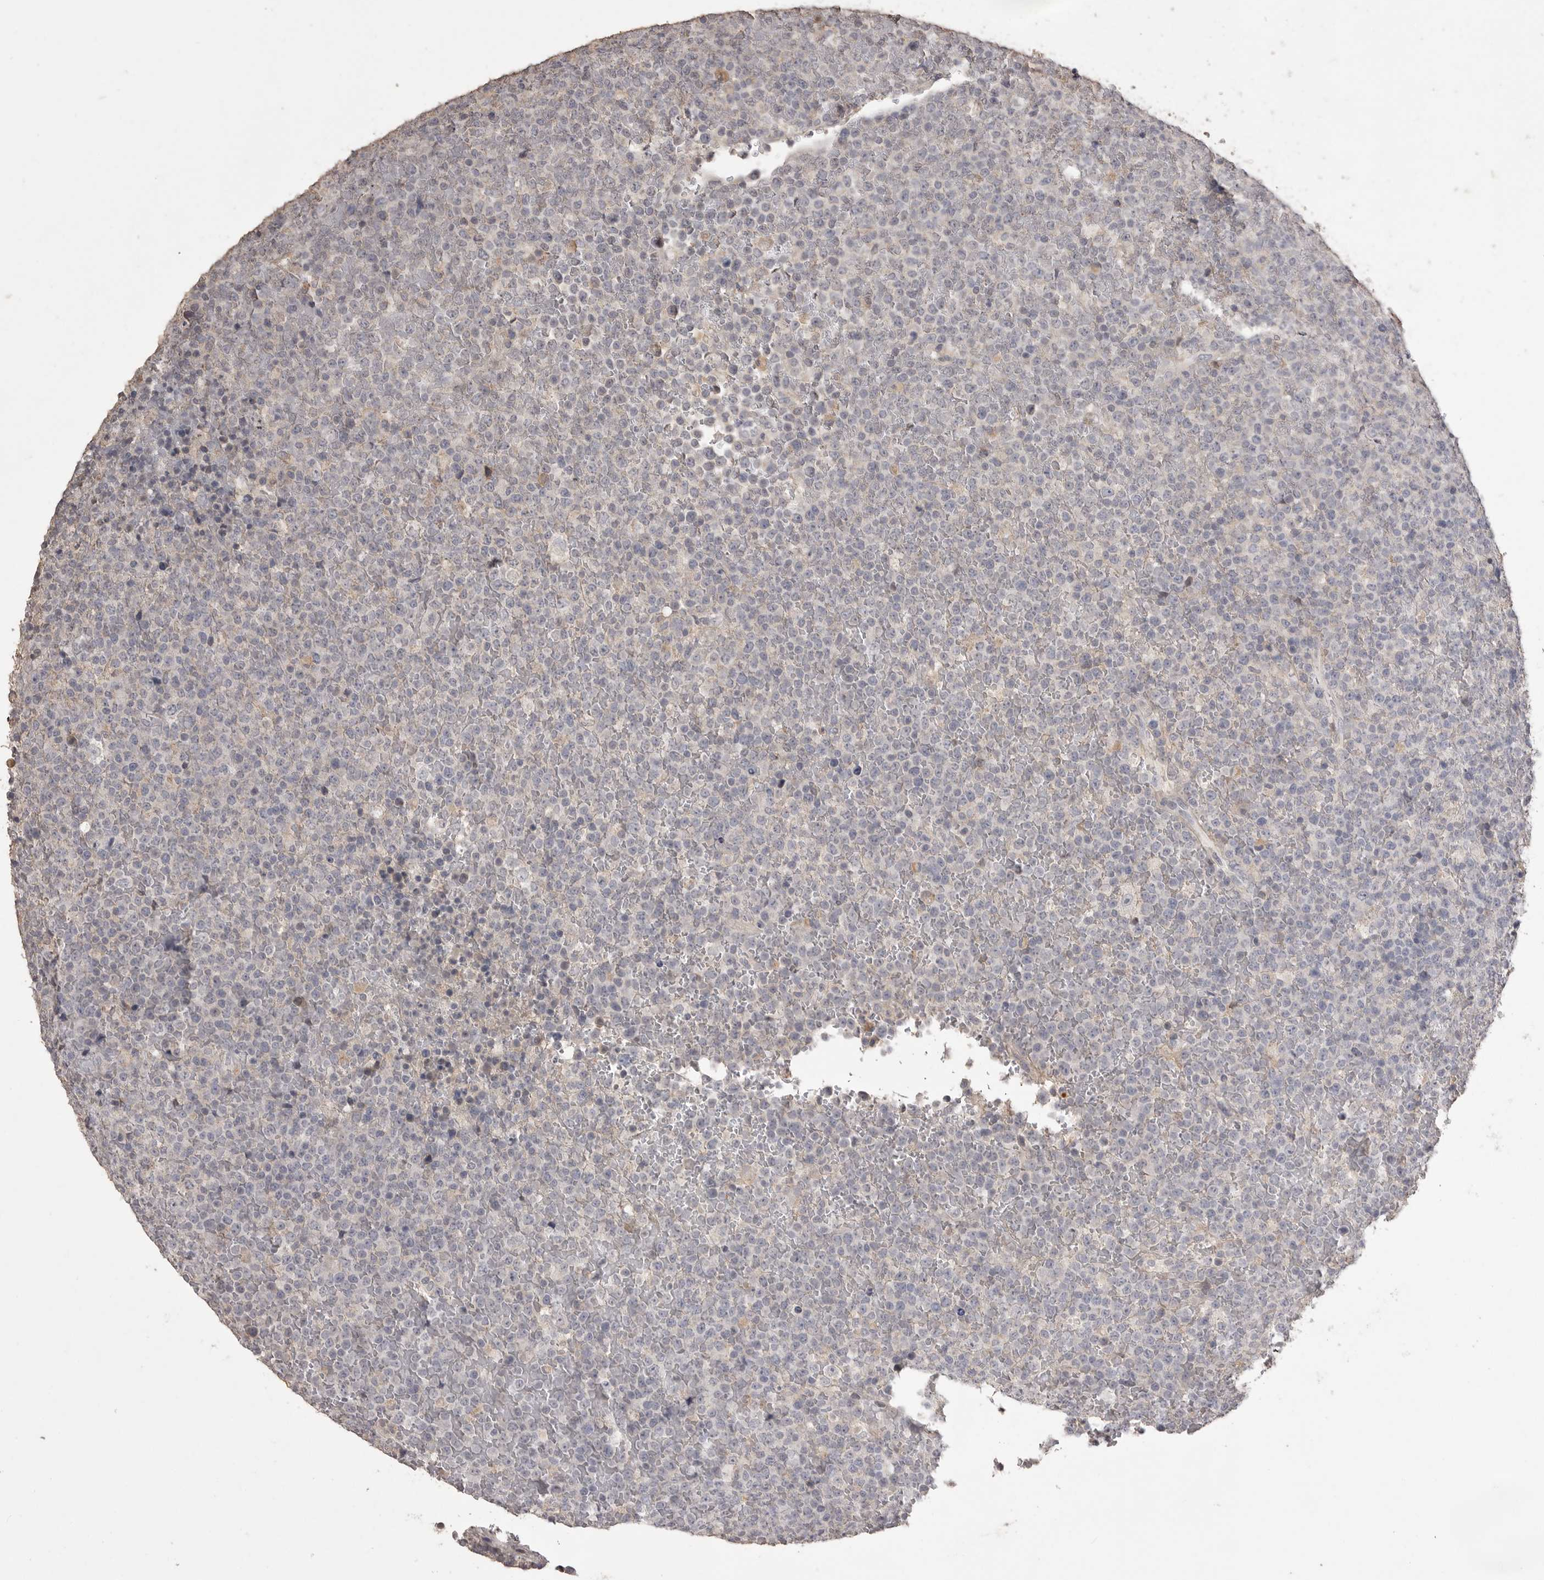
{"staining": {"intensity": "negative", "quantity": "none", "location": "none"}, "tissue": "lymphoma", "cell_type": "Tumor cells", "image_type": "cancer", "snomed": [{"axis": "morphology", "description": "Malignant lymphoma, non-Hodgkin's type, High grade"}, {"axis": "topography", "description": "Lymph node"}], "caption": "High power microscopy photomicrograph of an immunohistochemistry (IHC) photomicrograph of high-grade malignant lymphoma, non-Hodgkin's type, revealing no significant expression in tumor cells.", "gene": "MMP7", "patient": {"sex": "male", "age": 13}}